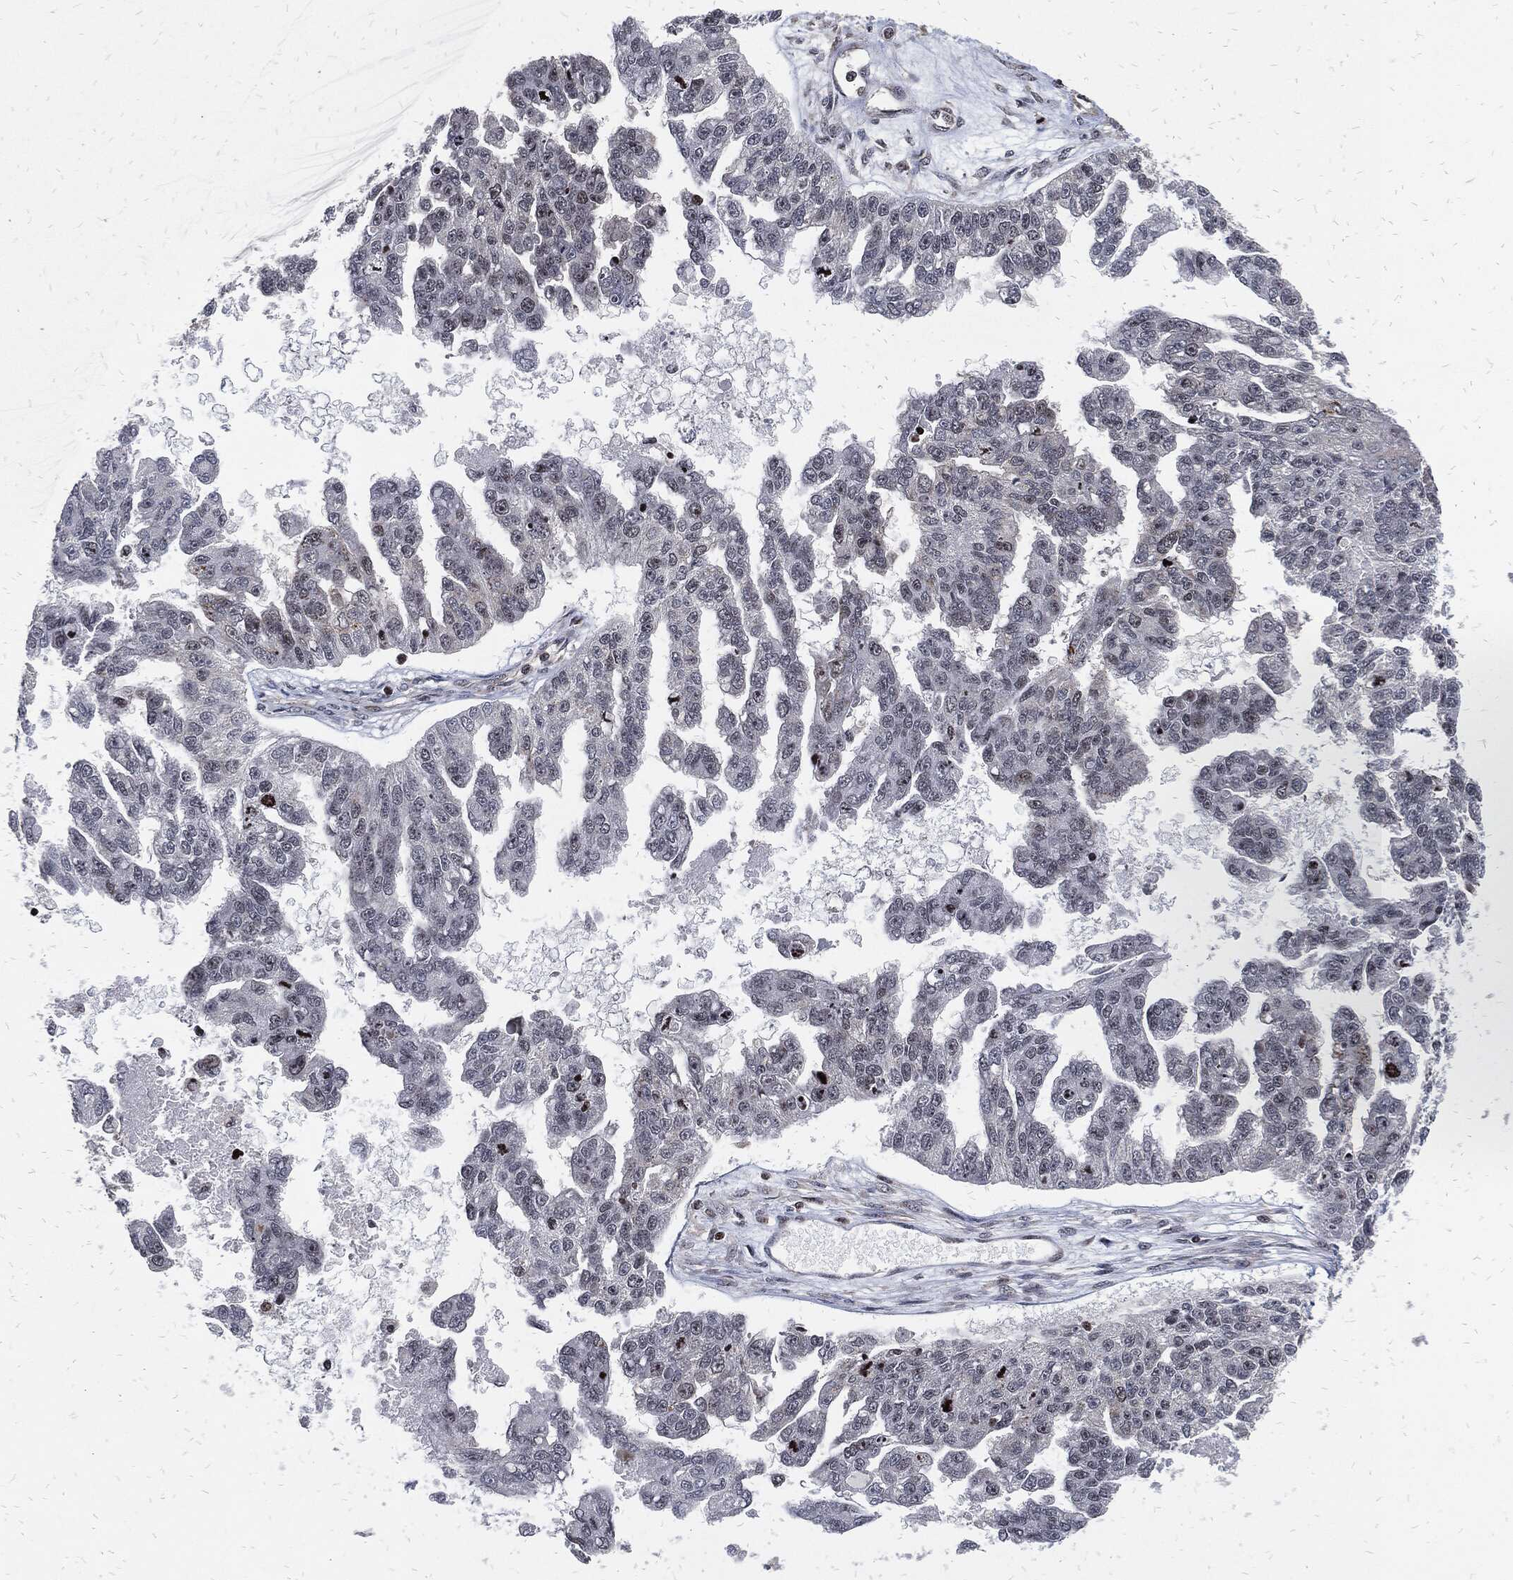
{"staining": {"intensity": "moderate", "quantity": "<25%", "location": "cytoplasmic/membranous"}, "tissue": "ovarian cancer", "cell_type": "Tumor cells", "image_type": "cancer", "snomed": [{"axis": "morphology", "description": "Cystadenocarcinoma, serous, NOS"}, {"axis": "topography", "description": "Ovary"}], "caption": "Tumor cells show low levels of moderate cytoplasmic/membranous staining in about <25% of cells in serous cystadenocarcinoma (ovarian).", "gene": "ZNF775", "patient": {"sex": "female", "age": 58}}